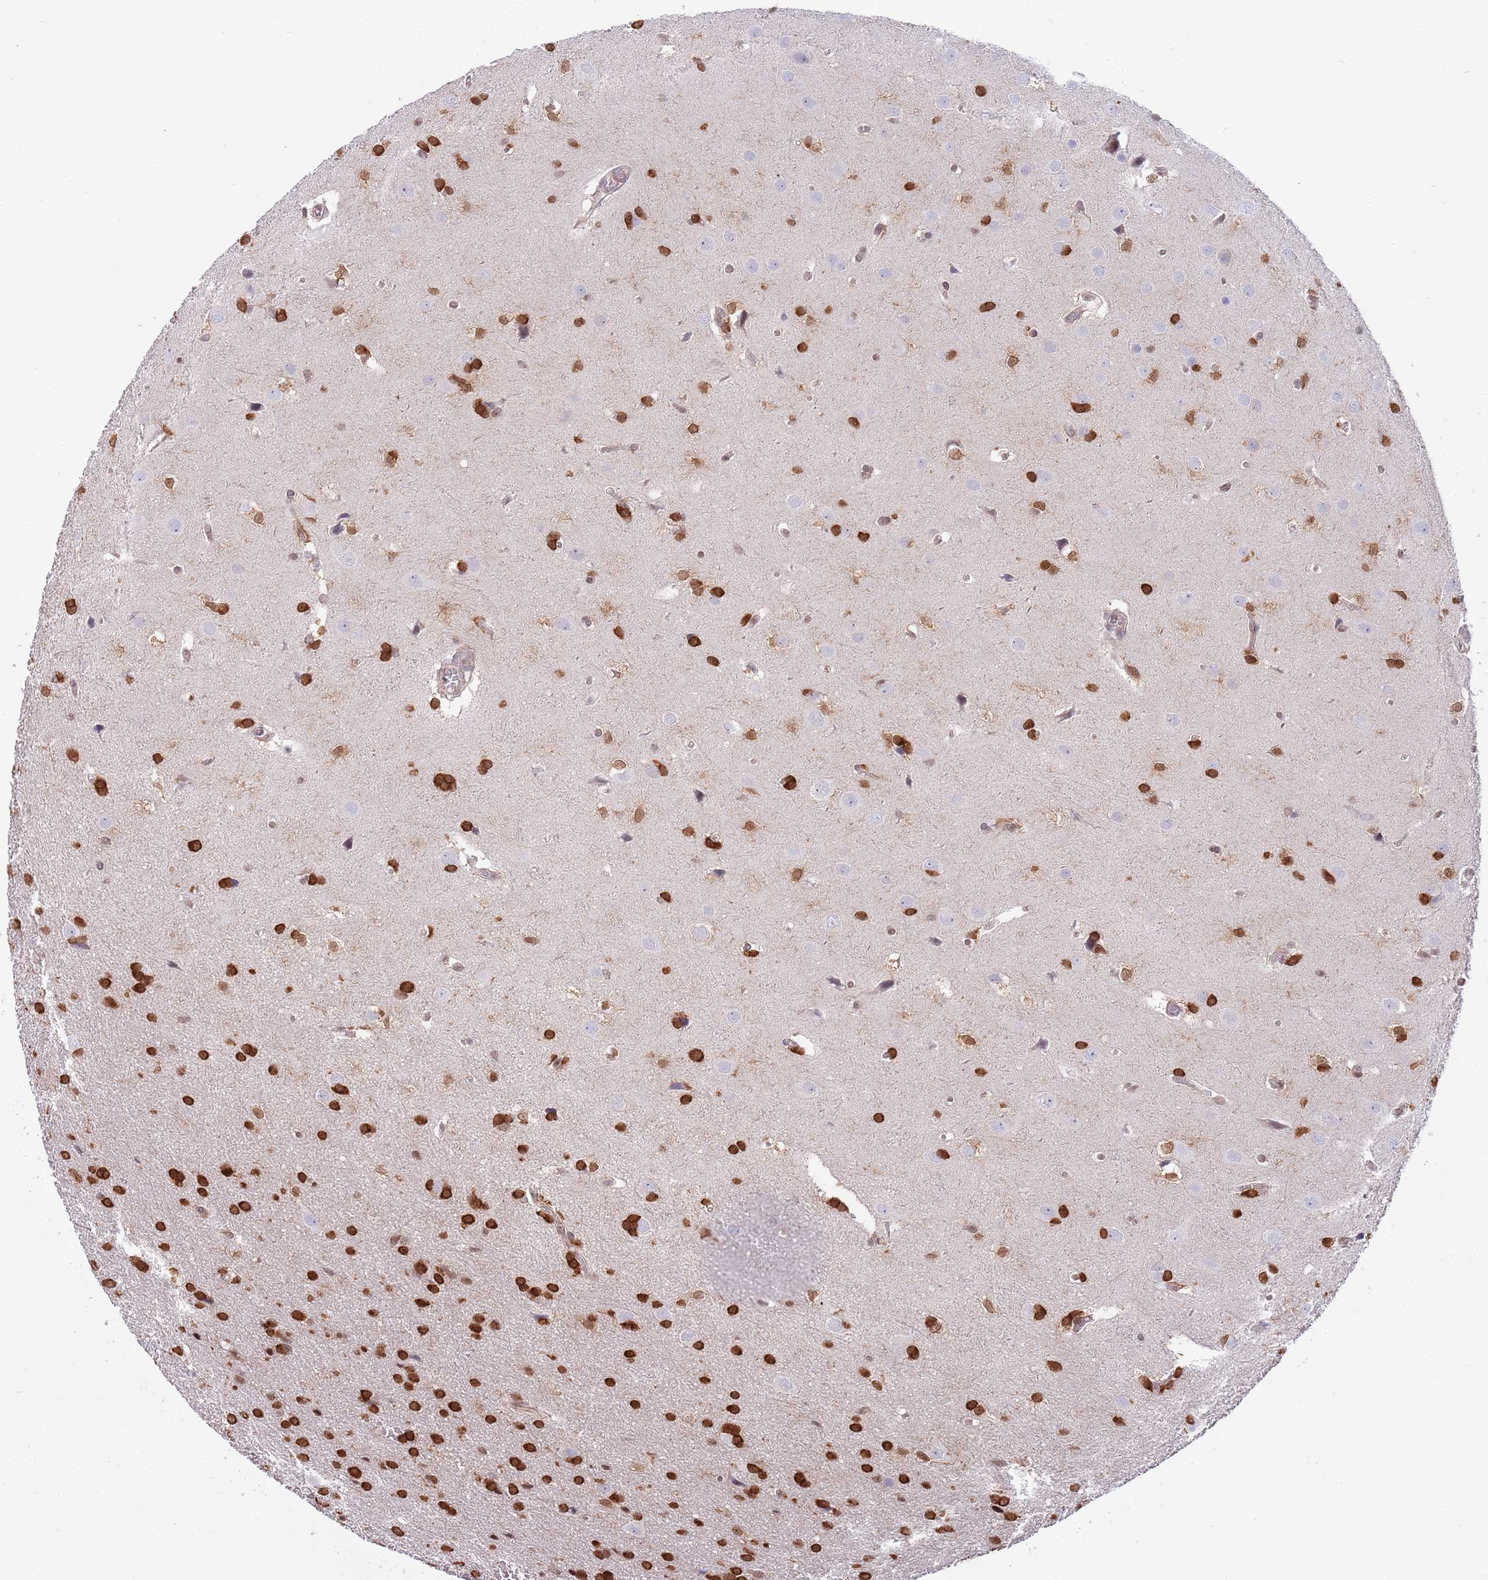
{"staining": {"intensity": "strong", "quantity": ">75%", "location": "nuclear"}, "tissue": "glioma", "cell_type": "Tumor cells", "image_type": "cancer", "snomed": [{"axis": "morphology", "description": "Glioma, malignant, Low grade"}, {"axis": "topography", "description": "Brain"}], "caption": "Protein expression by IHC reveals strong nuclear expression in approximately >75% of tumor cells in malignant glioma (low-grade).", "gene": "NLRP6", "patient": {"sex": "female", "age": 32}}